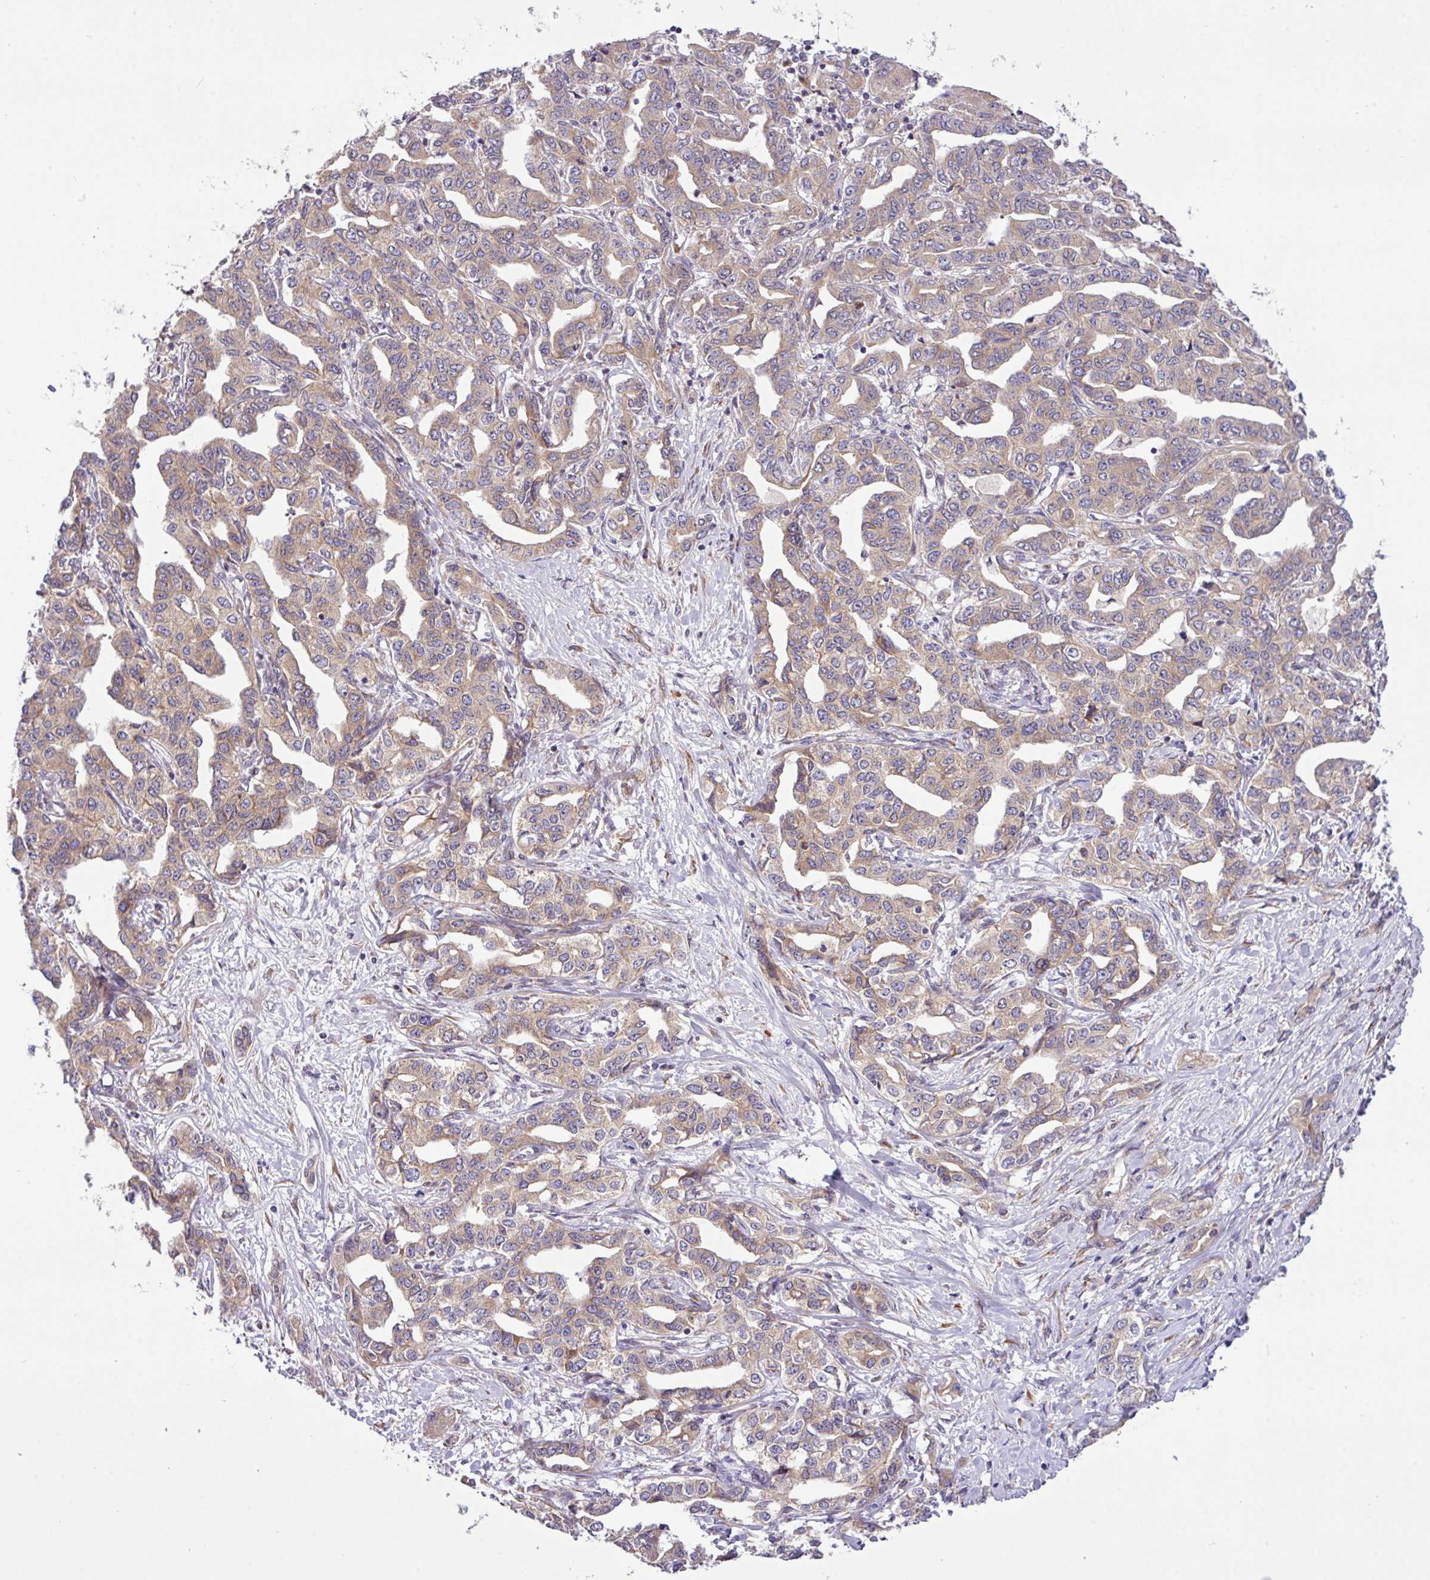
{"staining": {"intensity": "weak", "quantity": ">75%", "location": "cytoplasmic/membranous"}, "tissue": "liver cancer", "cell_type": "Tumor cells", "image_type": "cancer", "snomed": [{"axis": "morphology", "description": "Cholangiocarcinoma"}, {"axis": "topography", "description": "Liver"}], "caption": "Weak cytoplasmic/membranous expression for a protein is appreciated in approximately >75% of tumor cells of liver cancer using immunohistochemistry (IHC).", "gene": "TM2D2", "patient": {"sex": "male", "age": 59}}